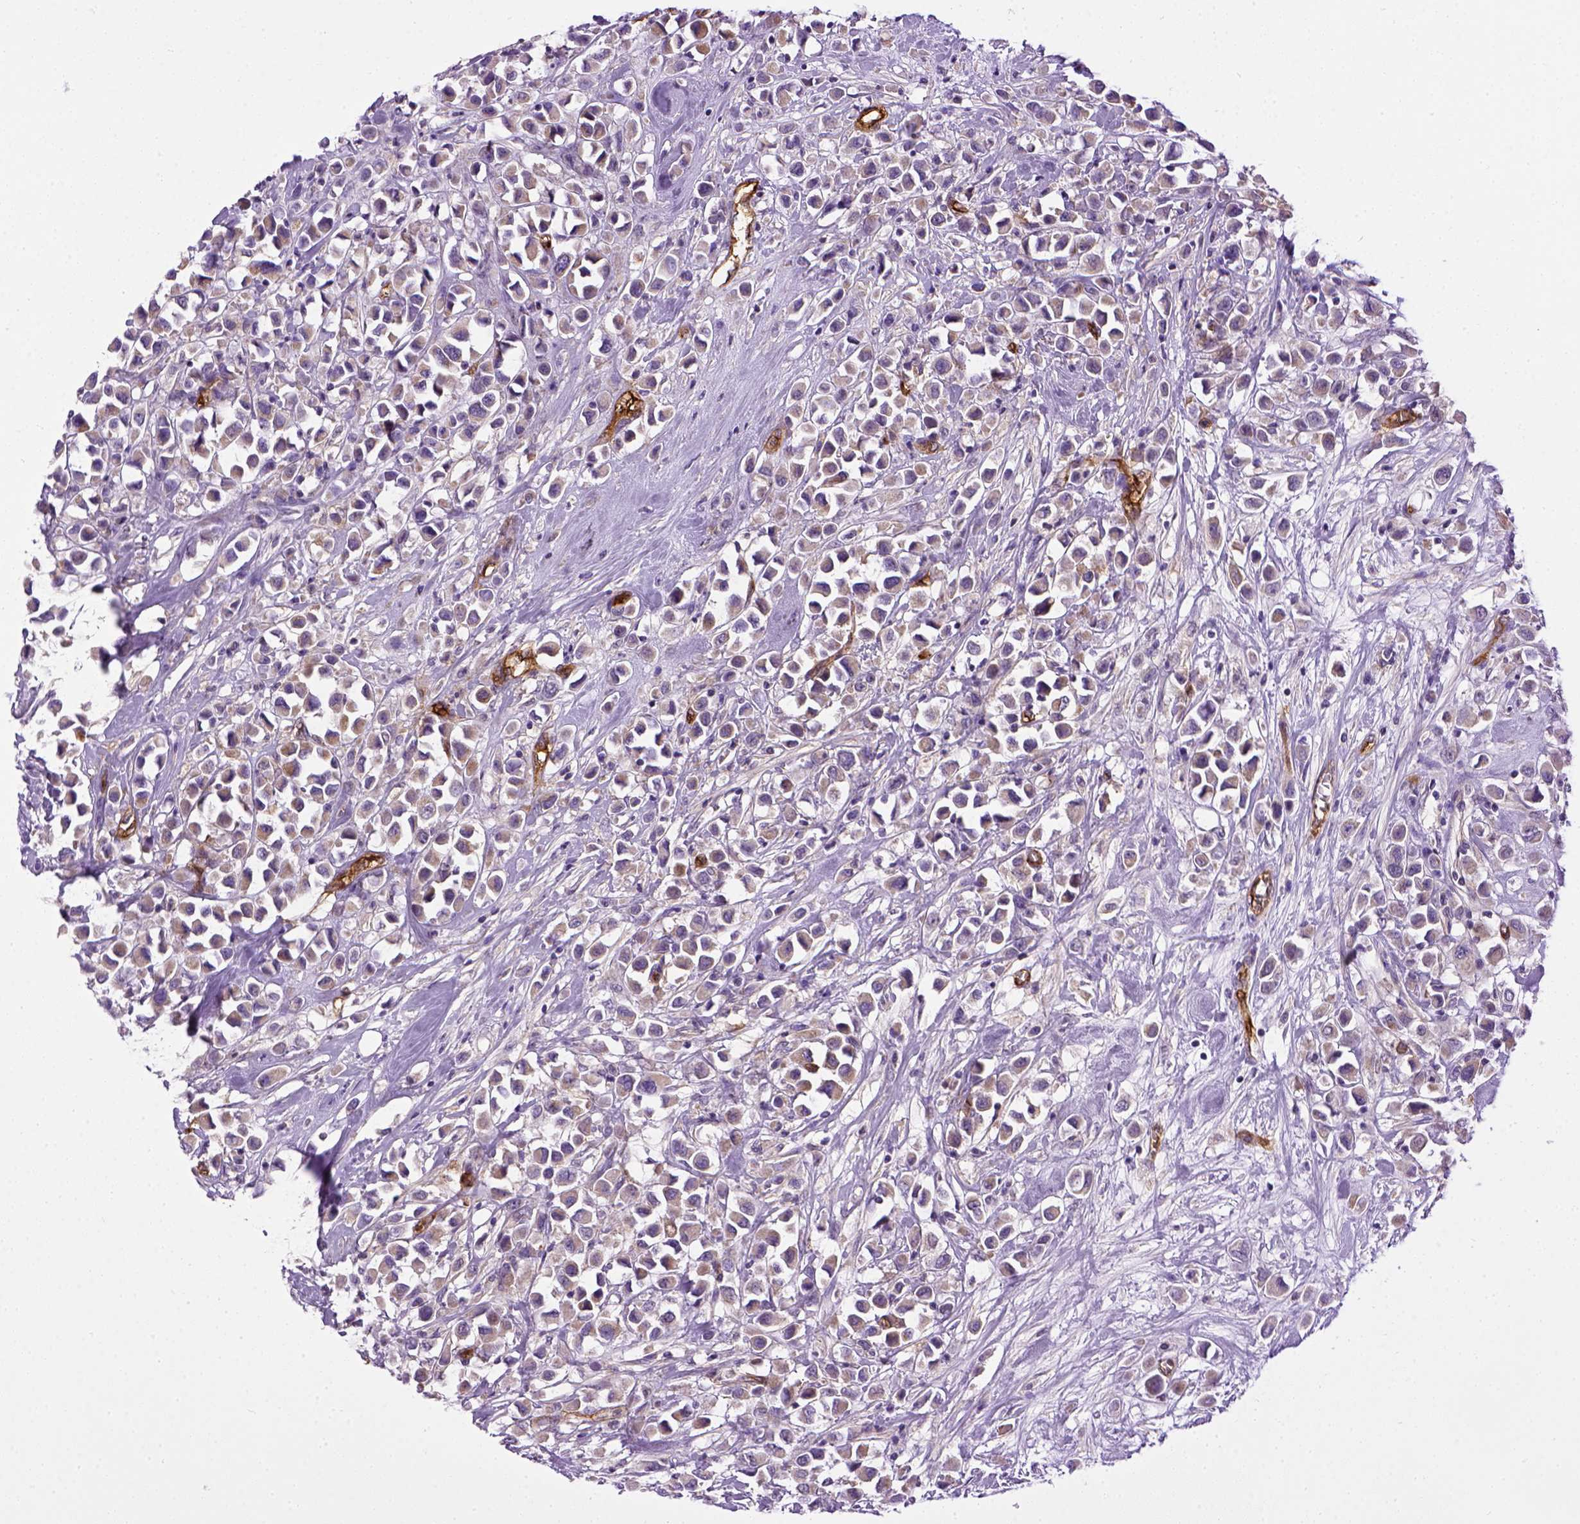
{"staining": {"intensity": "weak", "quantity": ">75%", "location": "cytoplasmic/membranous"}, "tissue": "breast cancer", "cell_type": "Tumor cells", "image_type": "cancer", "snomed": [{"axis": "morphology", "description": "Duct carcinoma"}, {"axis": "topography", "description": "Breast"}], "caption": "About >75% of tumor cells in human intraductal carcinoma (breast) show weak cytoplasmic/membranous protein expression as visualized by brown immunohistochemical staining.", "gene": "ENG", "patient": {"sex": "female", "age": 61}}